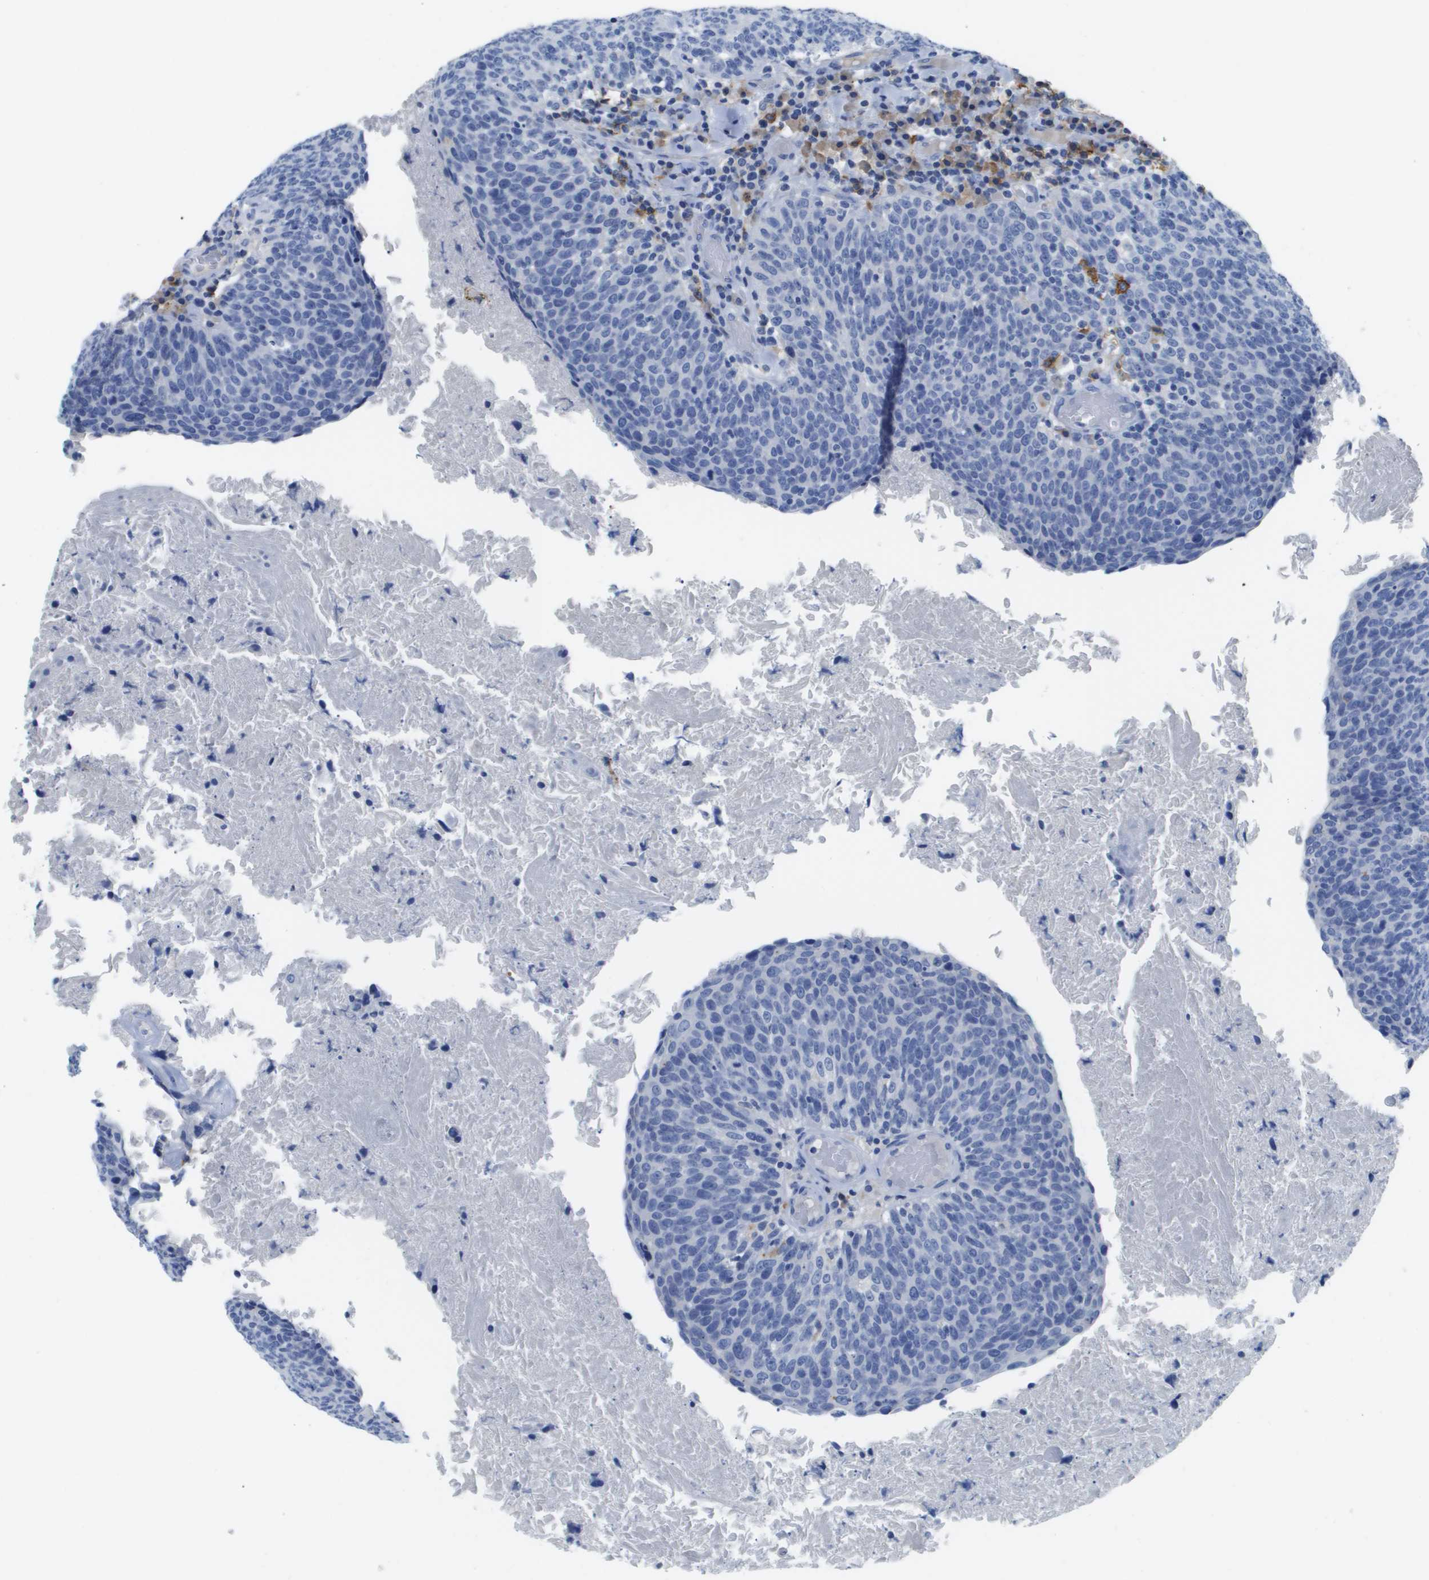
{"staining": {"intensity": "negative", "quantity": "none", "location": "none"}, "tissue": "head and neck cancer", "cell_type": "Tumor cells", "image_type": "cancer", "snomed": [{"axis": "morphology", "description": "Squamous cell carcinoma, NOS"}, {"axis": "morphology", "description": "Squamous cell carcinoma, metastatic, NOS"}, {"axis": "topography", "description": "Lymph node"}, {"axis": "topography", "description": "Head-Neck"}], "caption": "Squamous cell carcinoma (head and neck) stained for a protein using IHC demonstrates no expression tumor cells.", "gene": "MS4A1", "patient": {"sex": "male", "age": 62}}